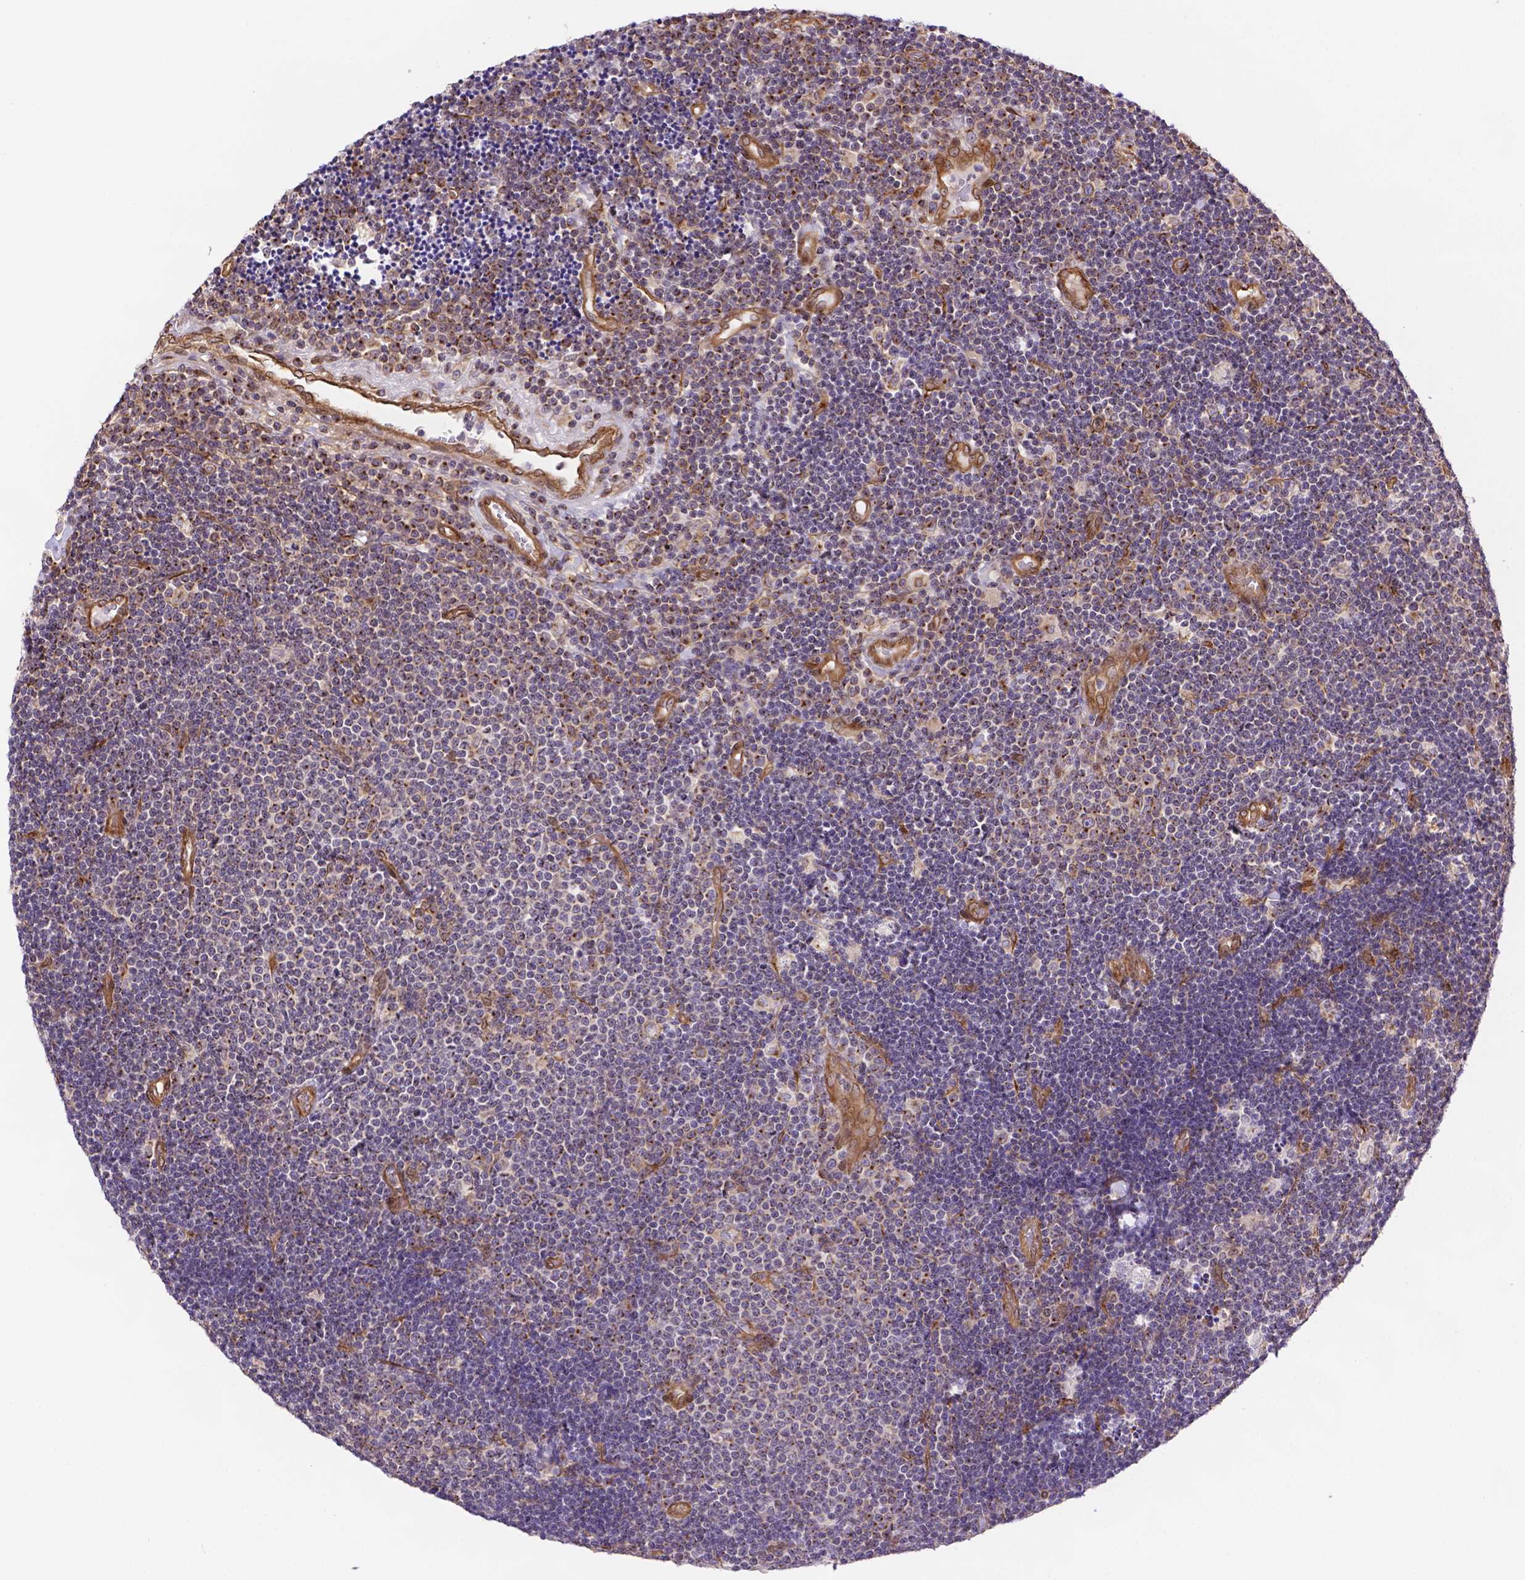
{"staining": {"intensity": "negative", "quantity": "none", "location": "none"}, "tissue": "lymphoma", "cell_type": "Tumor cells", "image_type": "cancer", "snomed": [{"axis": "morphology", "description": "Malignant lymphoma, non-Hodgkin's type, Low grade"}, {"axis": "topography", "description": "Brain"}], "caption": "Tumor cells show no significant protein expression in lymphoma.", "gene": "YAP1", "patient": {"sex": "female", "age": 66}}